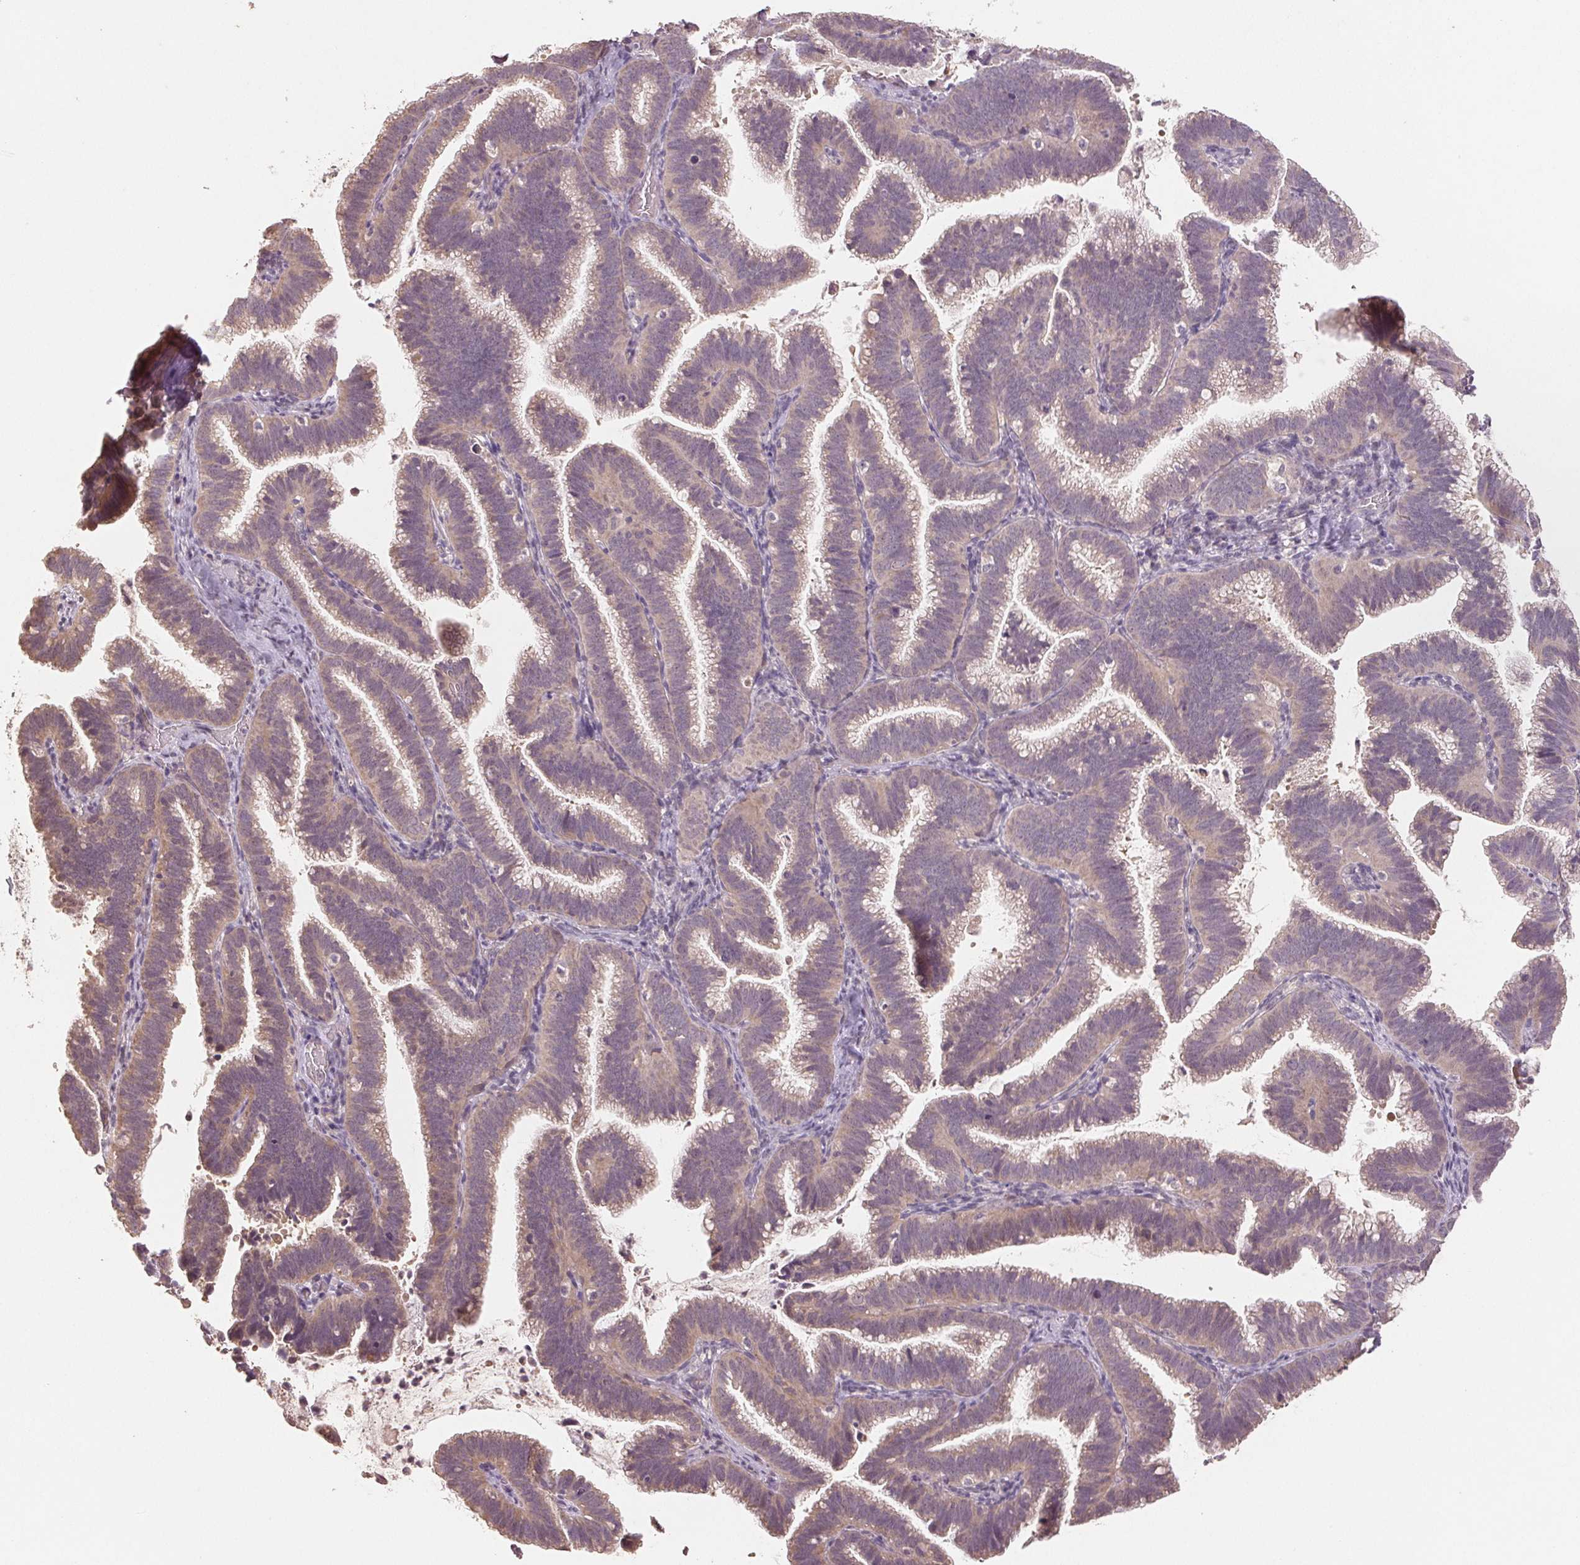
{"staining": {"intensity": "weak", "quantity": "25%-75%", "location": "cytoplasmic/membranous"}, "tissue": "cervical cancer", "cell_type": "Tumor cells", "image_type": "cancer", "snomed": [{"axis": "morphology", "description": "Adenocarcinoma, NOS"}, {"axis": "topography", "description": "Cervix"}], "caption": "Brown immunohistochemical staining in adenocarcinoma (cervical) demonstrates weak cytoplasmic/membranous expression in about 25%-75% of tumor cells. (DAB (3,3'-diaminobenzidine) IHC with brightfield microscopy, high magnification).", "gene": "COX14", "patient": {"sex": "female", "age": 61}}